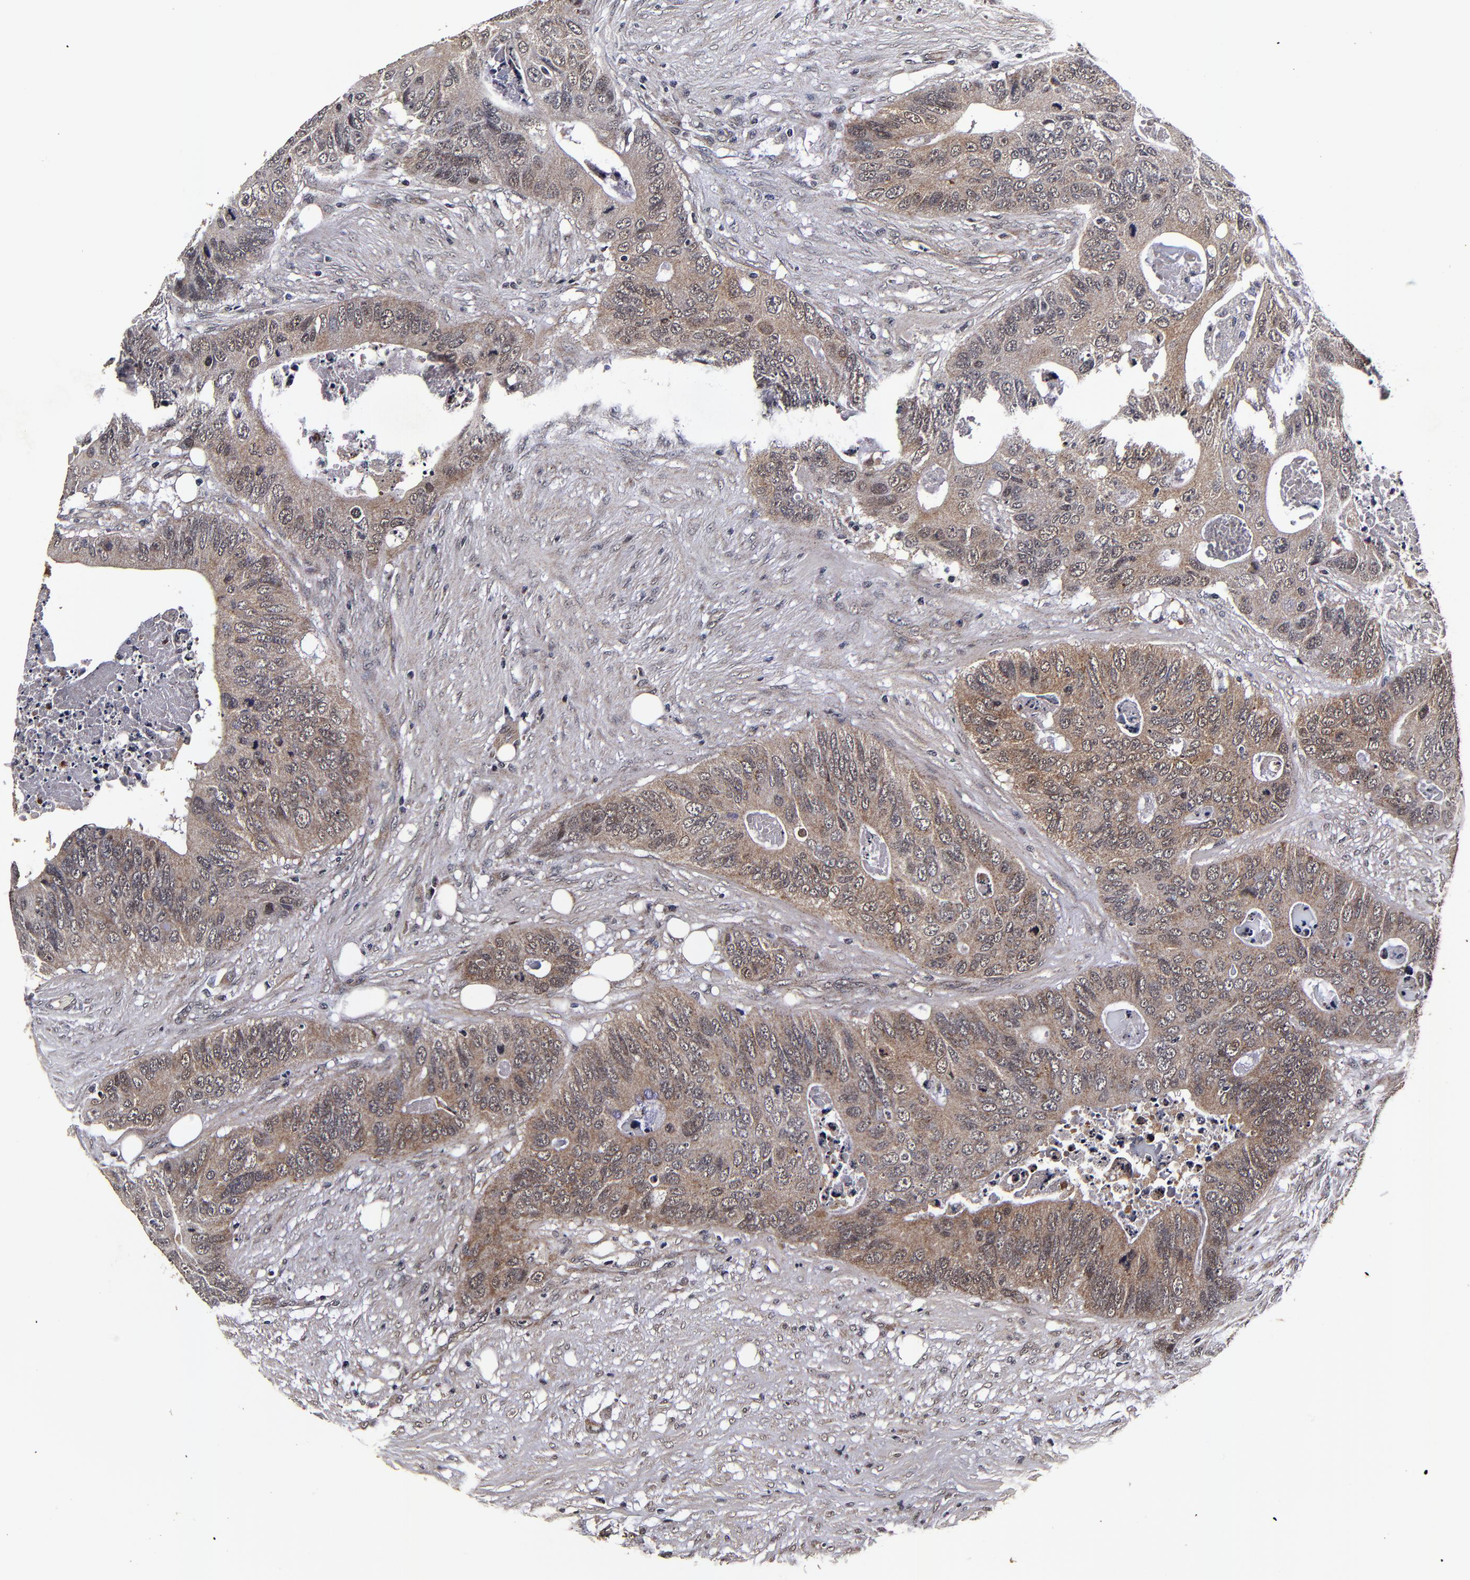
{"staining": {"intensity": "moderate", "quantity": ">75%", "location": "cytoplasmic/membranous"}, "tissue": "colorectal cancer", "cell_type": "Tumor cells", "image_type": "cancer", "snomed": [{"axis": "morphology", "description": "Adenocarcinoma, NOS"}, {"axis": "topography", "description": "Colon"}], "caption": "Adenocarcinoma (colorectal) tissue shows moderate cytoplasmic/membranous positivity in about >75% of tumor cells, visualized by immunohistochemistry.", "gene": "MMP15", "patient": {"sex": "male", "age": 71}}